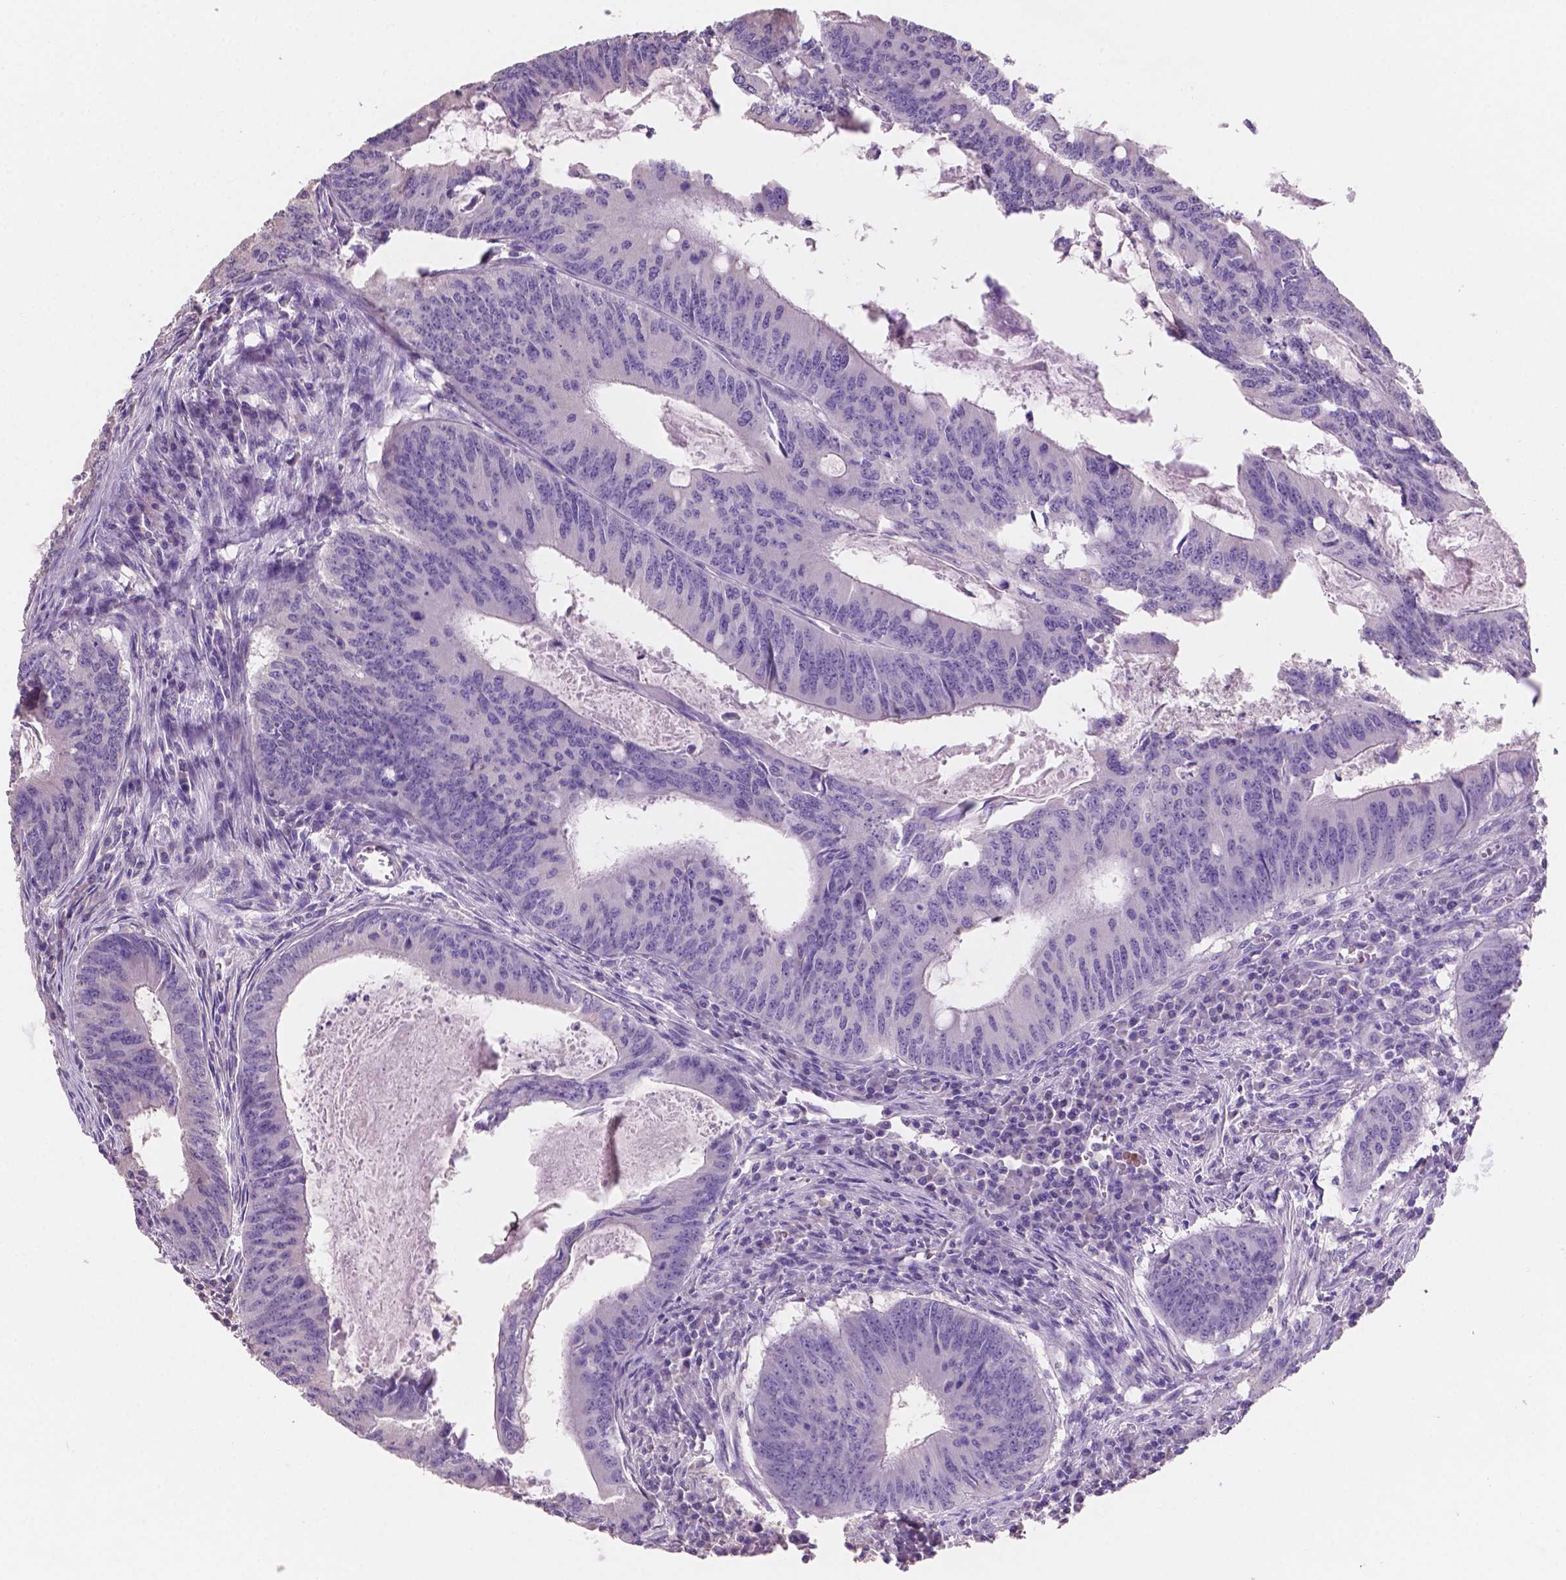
{"staining": {"intensity": "negative", "quantity": "none", "location": "none"}, "tissue": "colorectal cancer", "cell_type": "Tumor cells", "image_type": "cancer", "snomed": [{"axis": "morphology", "description": "Adenocarcinoma, NOS"}, {"axis": "topography", "description": "Colon"}], "caption": "High magnification brightfield microscopy of adenocarcinoma (colorectal) stained with DAB (3,3'-diaminobenzidine) (brown) and counterstained with hematoxylin (blue): tumor cells show no significant staining.", "gene": "SBSN", "patient": {"sex": "male", "age": 67}}